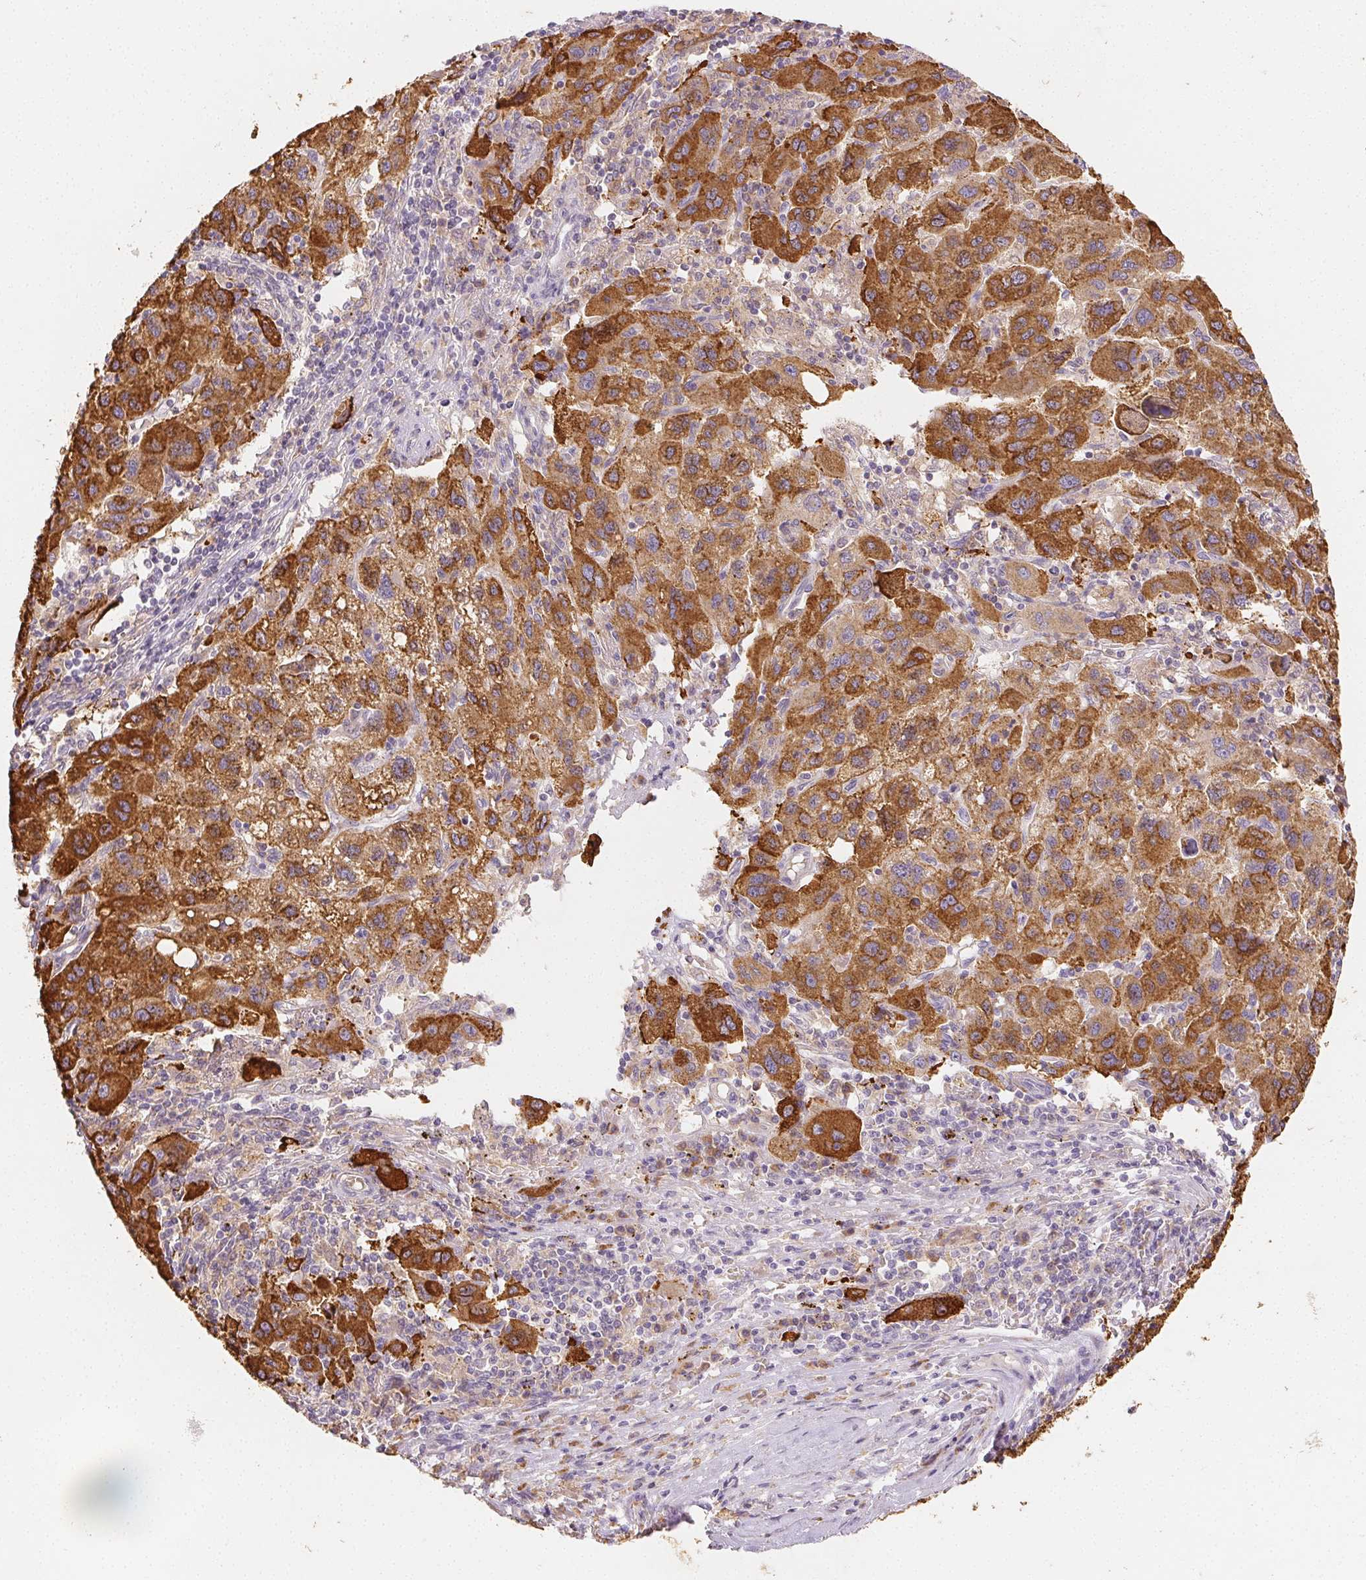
{"staining": {"intensity": "strong", "quantity": ">75%", "location": "cytoplasmic/membranous"}, "tissue": "liver cancer", "cell_type": "Tumor cells", "image_type": "cancer", "snomed": [{"axis": "morphology", "description": "Carcinoma, Hepatocellular, NOS"}, {"axis": "topography", "description": "Liver"}], "caption": "DAB (3,3'-diaminobenzidine) immunohistochemical staining of liver hepatocellular carcinoma shows strong cytoplasmic/membranous protein staining in about >75% of tumor cells.", "gene": "ACVR1B", "patient": {"sex": "female", "age": 77}}